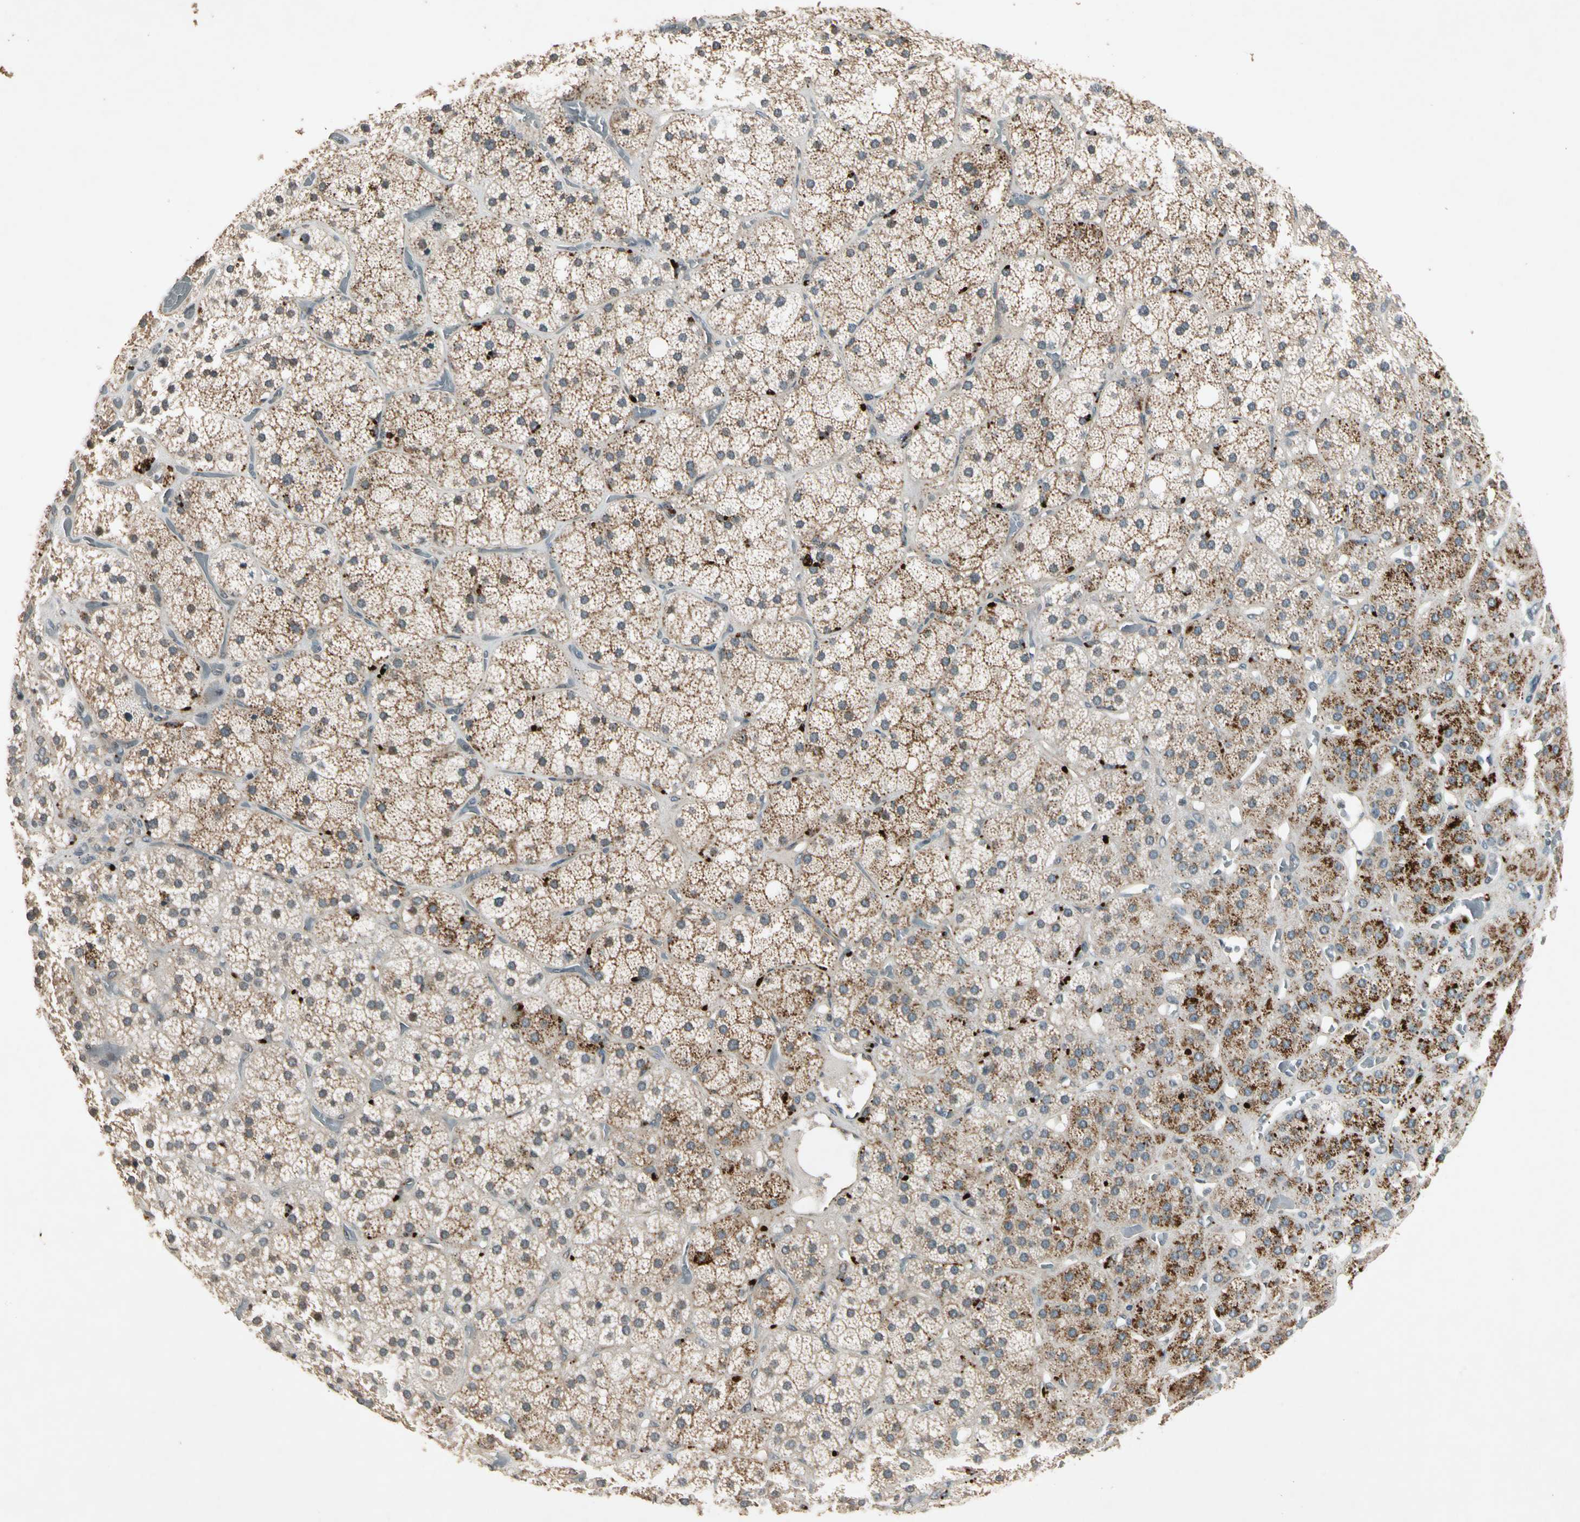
{"staining": {"intensity": "moderate", "quantity": ">75%", "location": "cytoplasmic/membranous"}, "tissue": "adrenal gland", "cell_type": "Glandular cells", "image_type": "normal", "snomed": [{"axis": "morphology", "description": "Normal tissue, NOS"}, {"axis": "topography", "description": "Adrenal gland"}], "caption": "This photomicrograph reveals immunohistochemistry staining of unremarkable human adrenal gland, with medium moderate cytoplasmic/membranous staining in approximately >75% of glandular cells.", "gene": "ROCK2", "patient": {"sex": "female", "age": 71}}